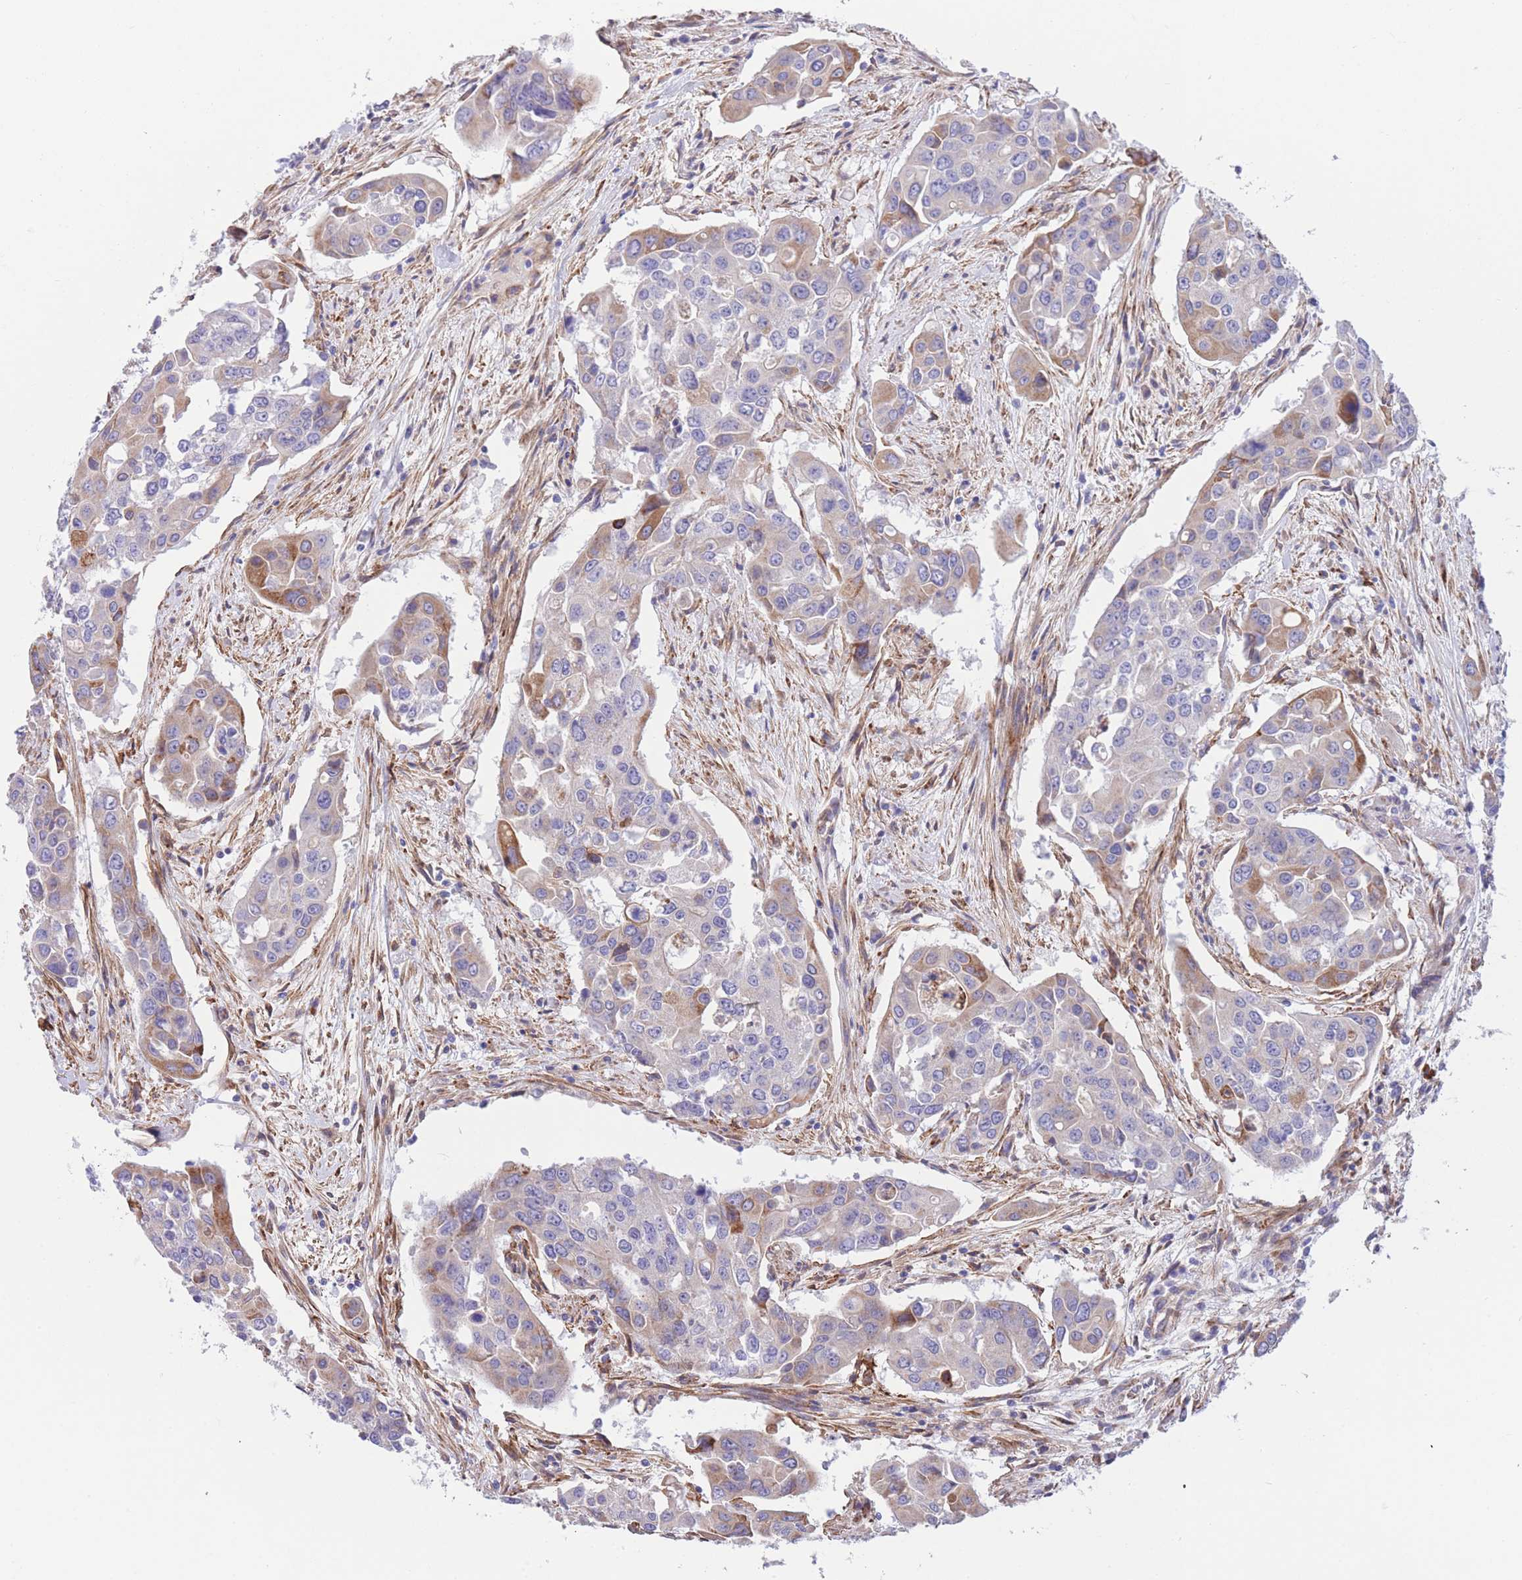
{"staining": {"intensity": "moderate", "quantity": "<25%", "location": "cytoplasmic/membranous"}, "tissue": "colorectal cancer", "cell_type": "Tumor cells", "image_type": "cancer", "snomed": [{"axis": "morphology", "description": "Adenocarcinoma, NOS"}, {"axis": "topography", "description": "Colon"}], "caption": "Moderate cytoplasmic/membranous expression is identified in approximately <25% of tumor cells in adenocarcinoma (colorectal).", "gene": "DET1", "patient": {"sex": "male", "age": 77}}